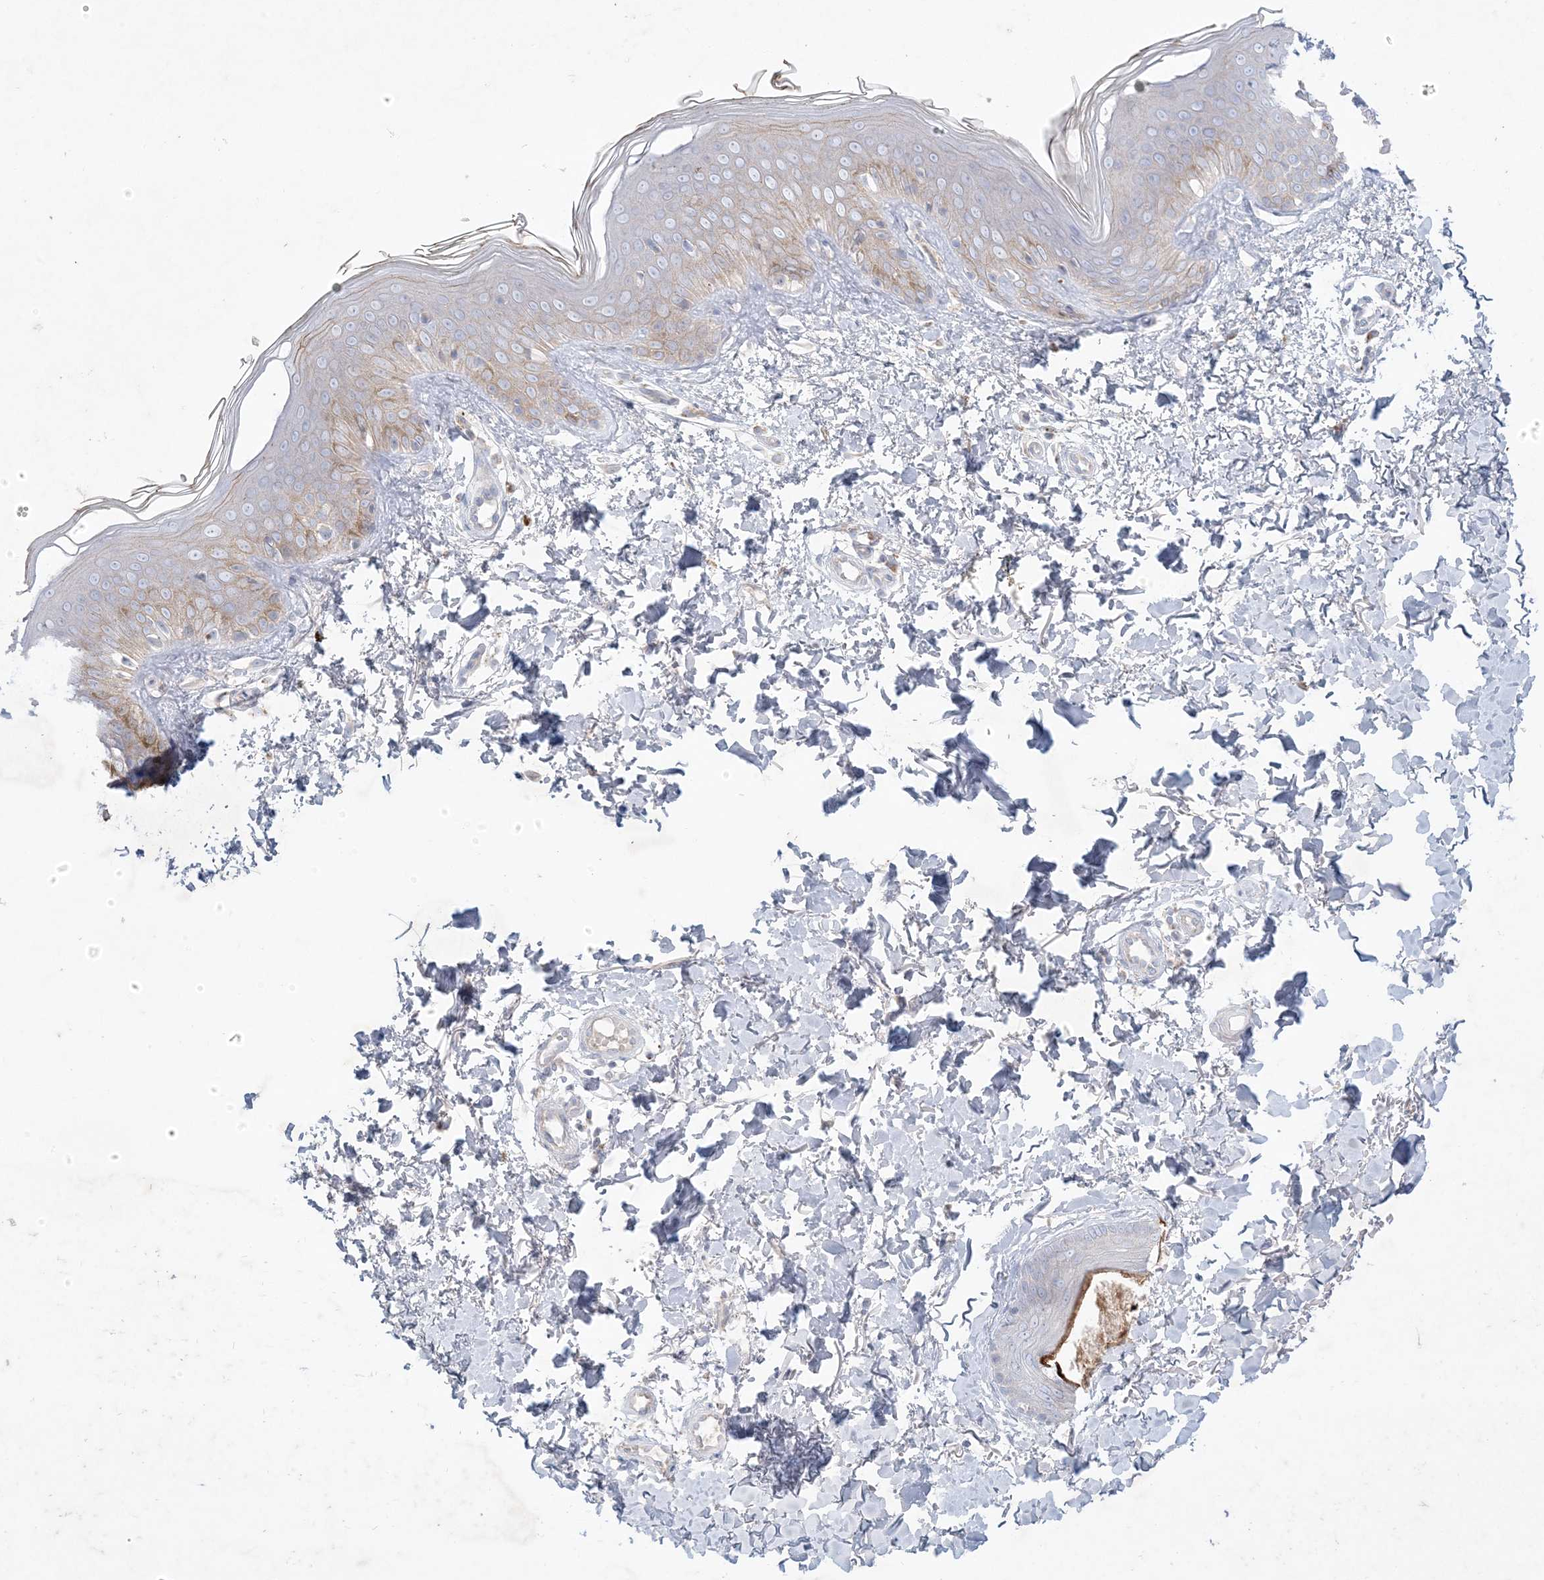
{"staining": {"intensity": "negative", "quantity": "none", "location": "none"}, "tissue": "skin", "cell_type": "Fibroblasts", "image_type": "normal", "snomed": [{"axis": "morphology", "description": "Normal tissue, NOS"}, {"axis": "topography", "description": "Skin"}], "caption": "Benign skin was stained to show a protein in brown. There is no significant expression in fibroblasts. (DAB IHC with hematoxylin counter stain).", "gene": "KCTD6", "patient": {"sex": "male", "age": 37}}